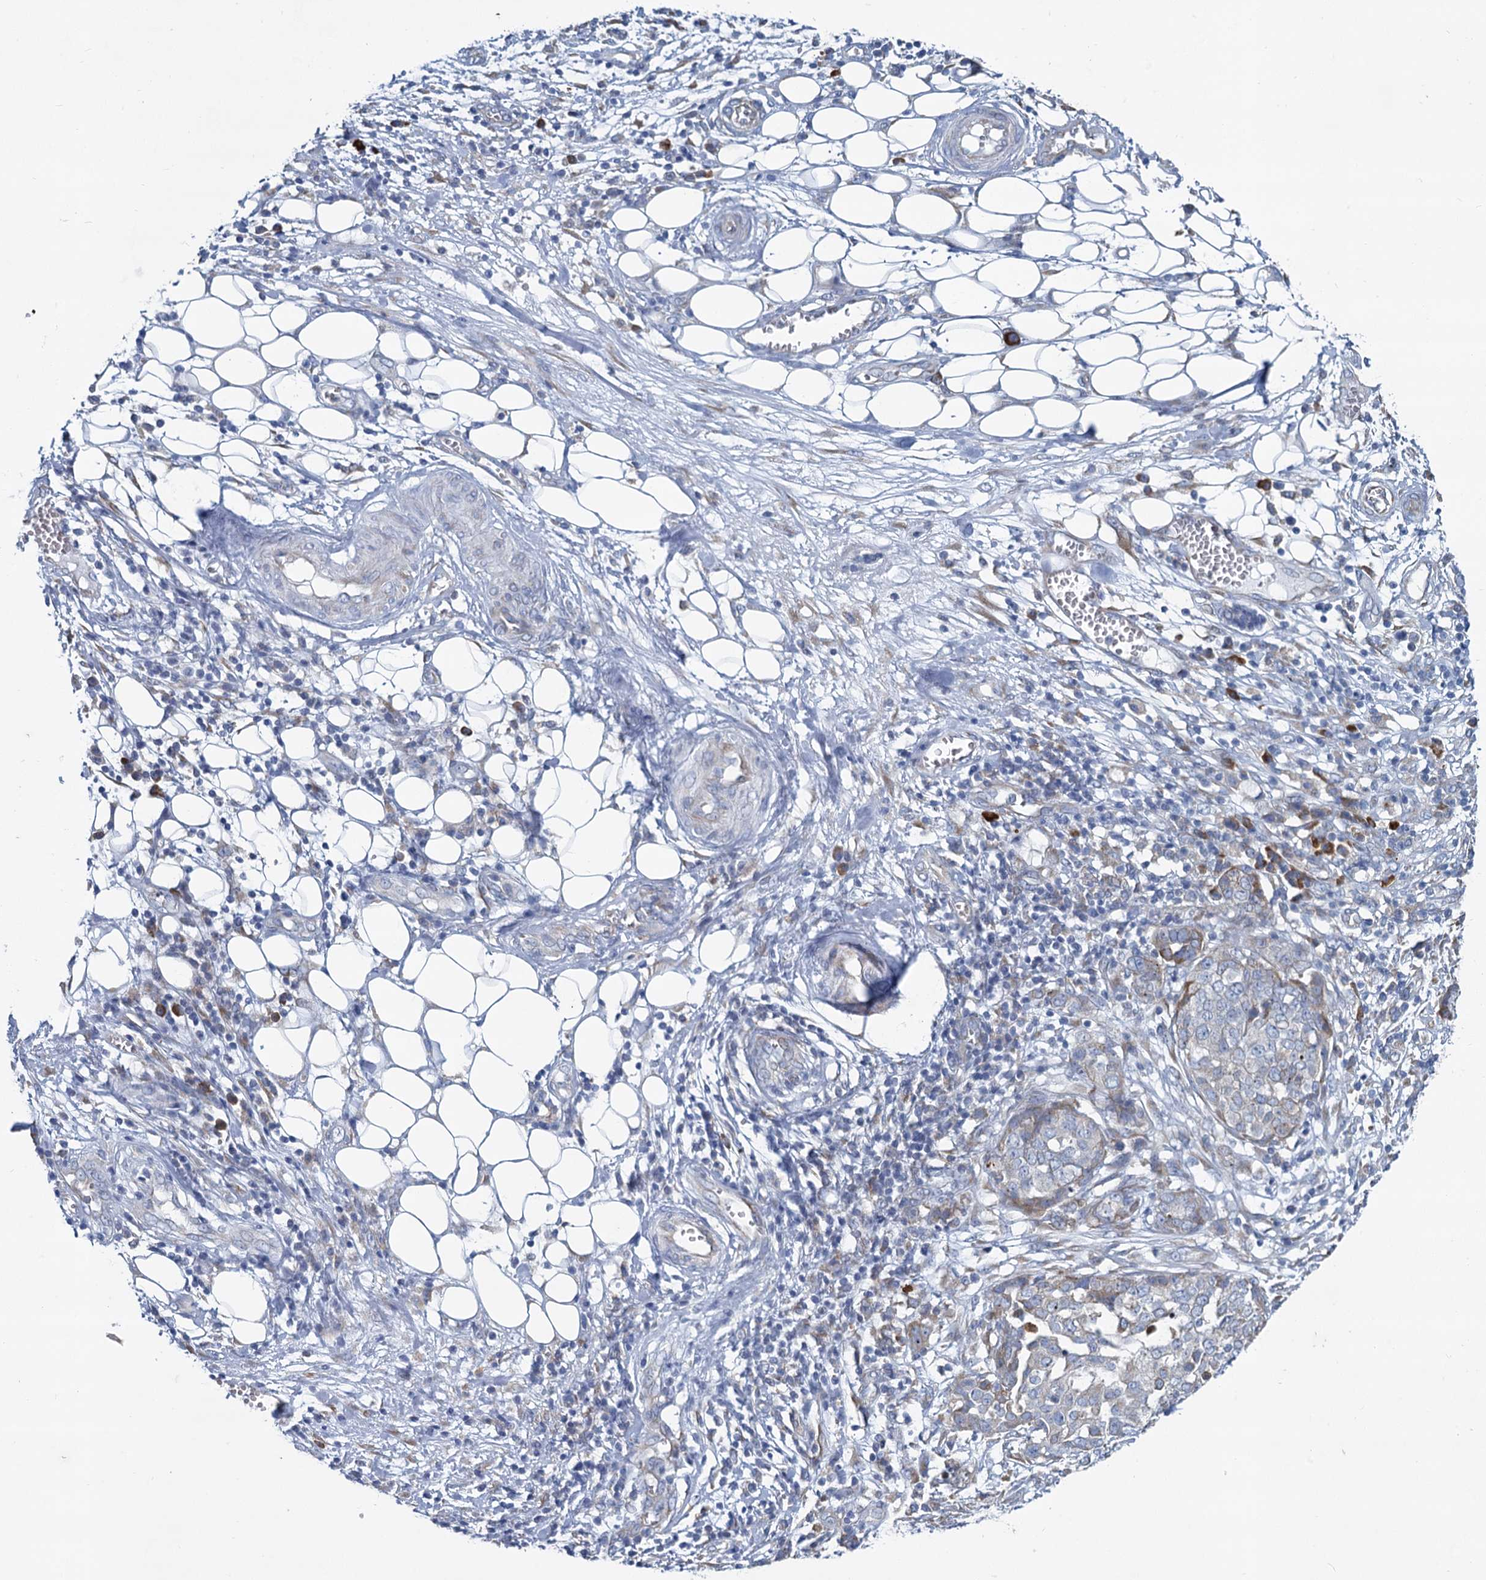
{"staining": {"intensity": "weak", "quantity": "<25%", "location": "cytoplasmic/membranous"}, "tissue": "ovarian cancer", "cell_type": "Tumor cells", "image_type": "cancer", "snomed": [{"axis": "morphology", "description": "Cystadenocarcinoma, serous, NOS"}, {"axis": "topography", "description": "Soft tissue"}, {"axis": "topography", "description": "Ovary"}], "caption": "This is a micrograph of IHC staining of ovarian serous cystadenocarcinoma, which shows no staining in tumor cells.", "gene": "PRSS35", "patient": {"sex": "female", "age": 57}}